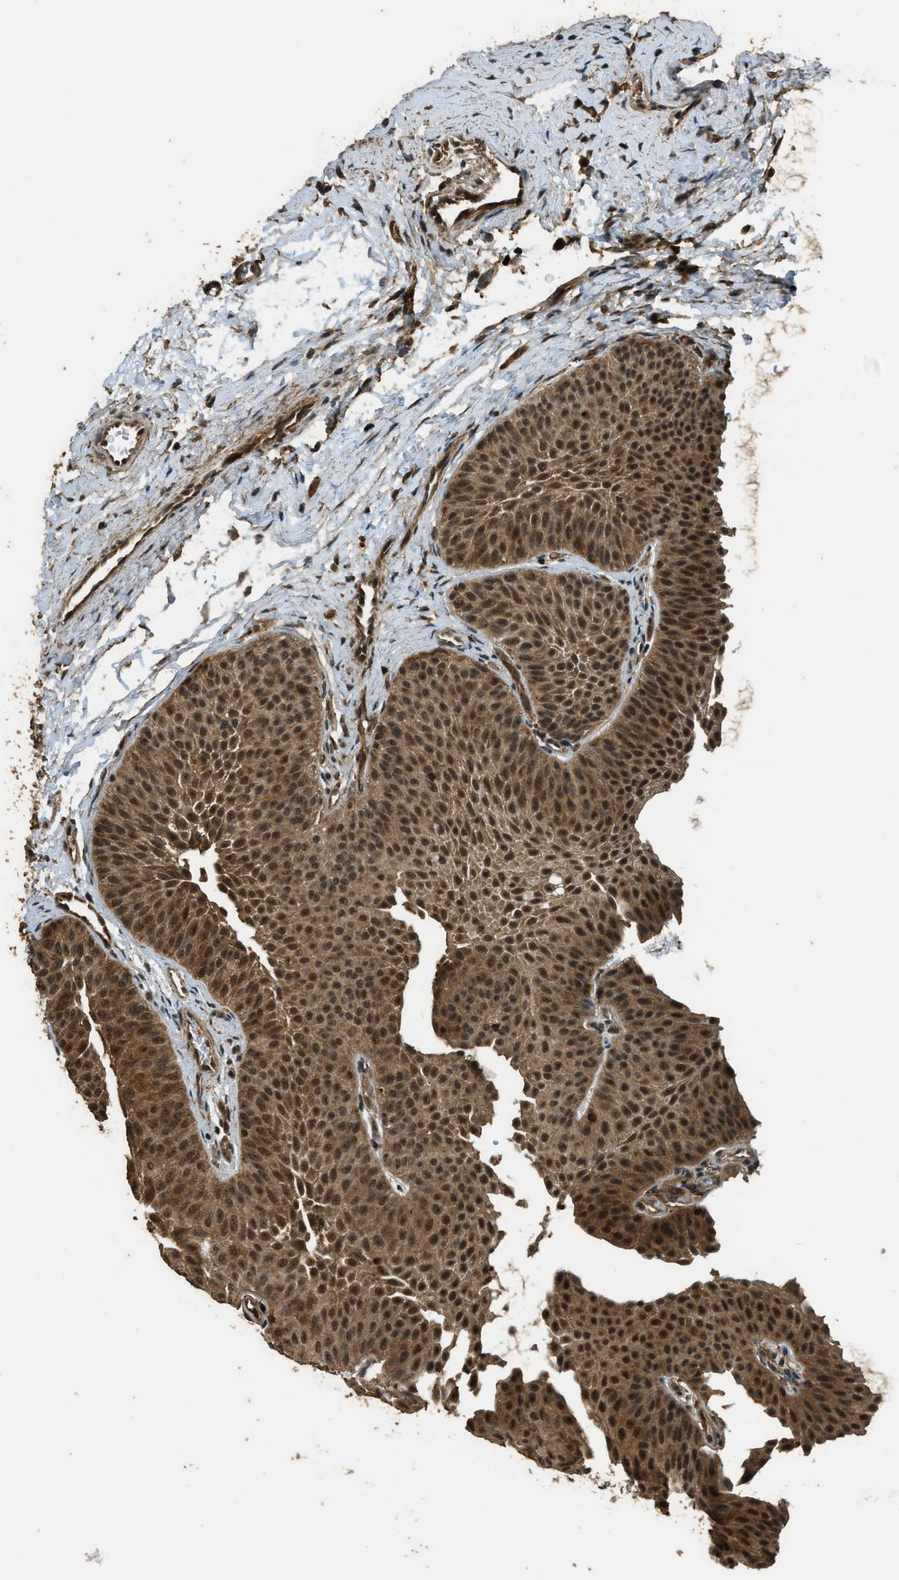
{"staining": {"intensity": "strong", "quantity": ">75%", "location": "cytoplasmic/membranous,nuclear"}, "tissue": "urothelial cancer", "cell_type": "Tumor cells", "image_type": "cancer", "snomed": [{"axis": "morphology", "description": "Urothelial carcinoma, Low grade"}, {"axis": "topography", "description": "Urinary bladder"}], "caption": "Urothelial cancer stained for a protein shows strong cytoplasmic/membranous and nuclear positivity in tumor cells.", "gene": "PPP6R3", "patient": {"sex": "female", "age": 60}}